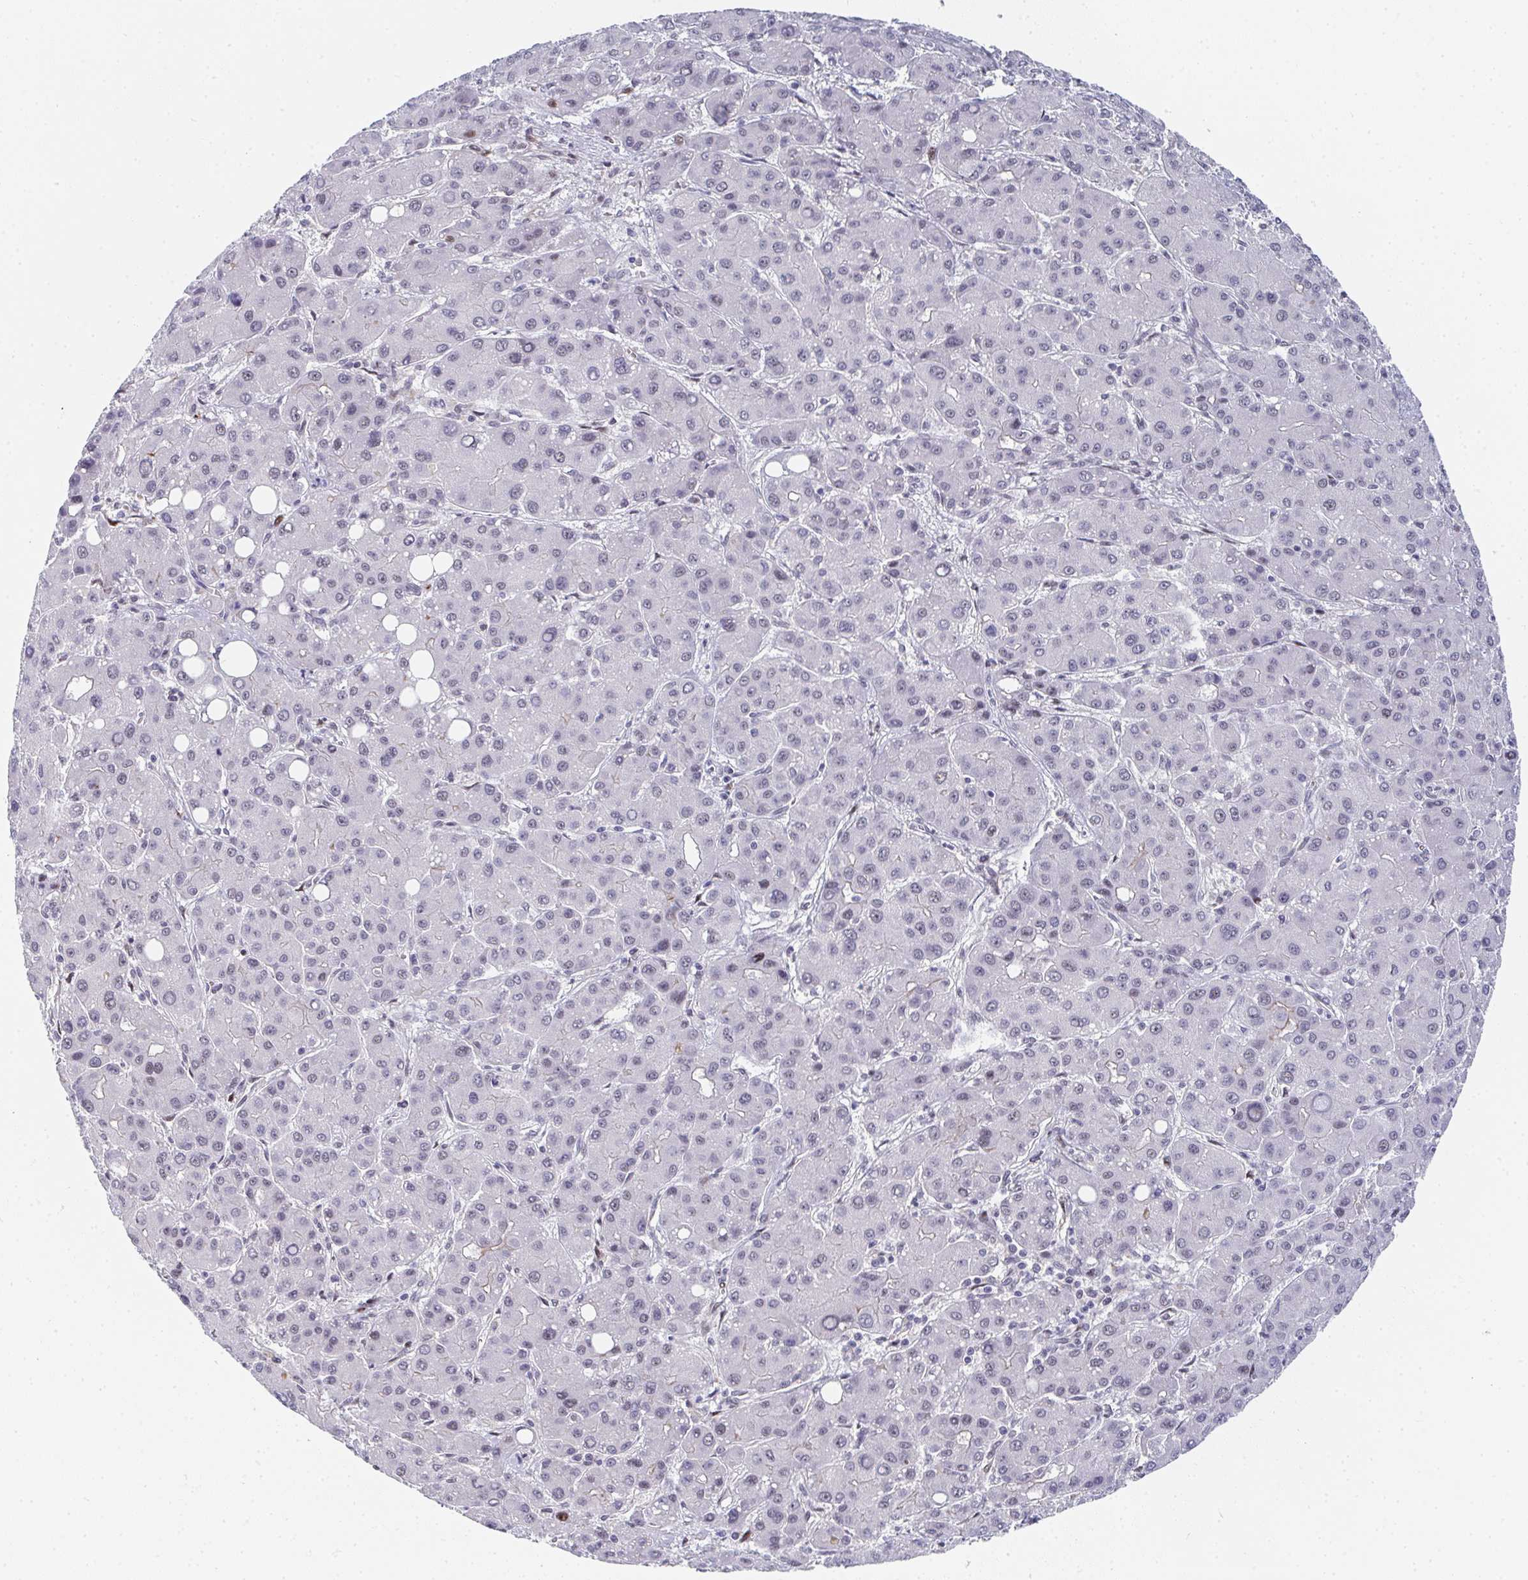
{"staining": {"intensity": "negative", "quantity": "none", "location": "none"}, "tissue": "liver cancer", "cell_type": "Tumor cells", "image_type": "cancer", "snomed": [{"axis": "morphology", "description": "Carcinoma, Hepatocellular, NOS"}, {"axis": "topography", "description": "Liver"}], "caption": "Human liver cancer (hepatocellular carcinoma) stained for a protein using IHC exhibits no expression in tumor cells.", "gene": "ZIC3", "patient": {"sex": "male", "age": 55}}